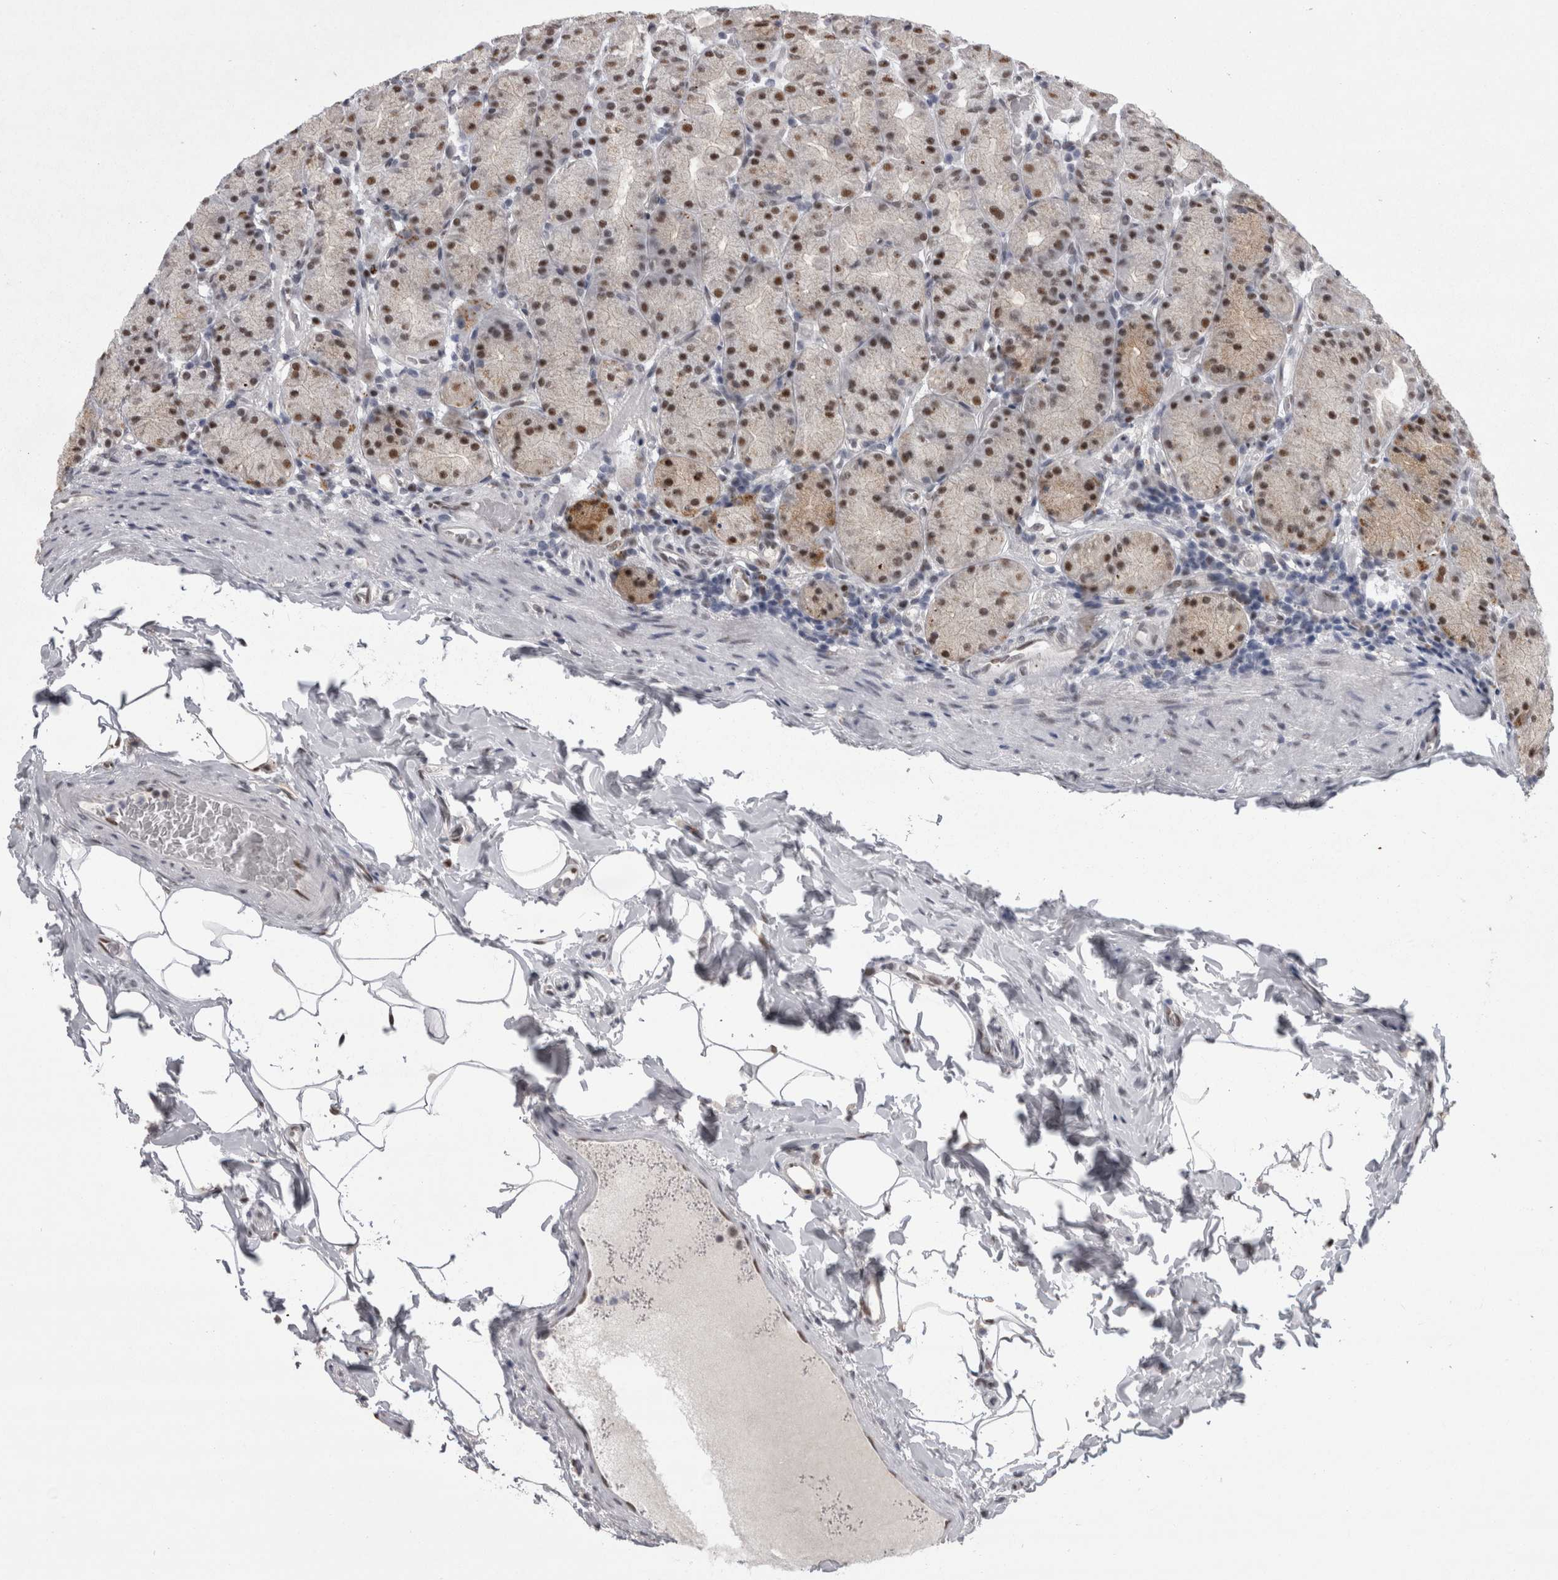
{"staining": {"intensity": "moderate", "quantity": ">75%", "location": "nuclear"}, "tissue": "stomach", "cell_type": "Glandular cells", "image_type": "normal", "snomed": [{"axis": "morphology", "description": "Normal tissue, NOS"}, {"axis": "topography", "description": "Stomach, upper"}], "caption": "Immunohistochemical staining of normal stomach reveals medium levels of moderate nuclear expression in about >75% of glandular cells.", "gene": "C1orf54", "patient": {"sex": "male", "age": 68}}